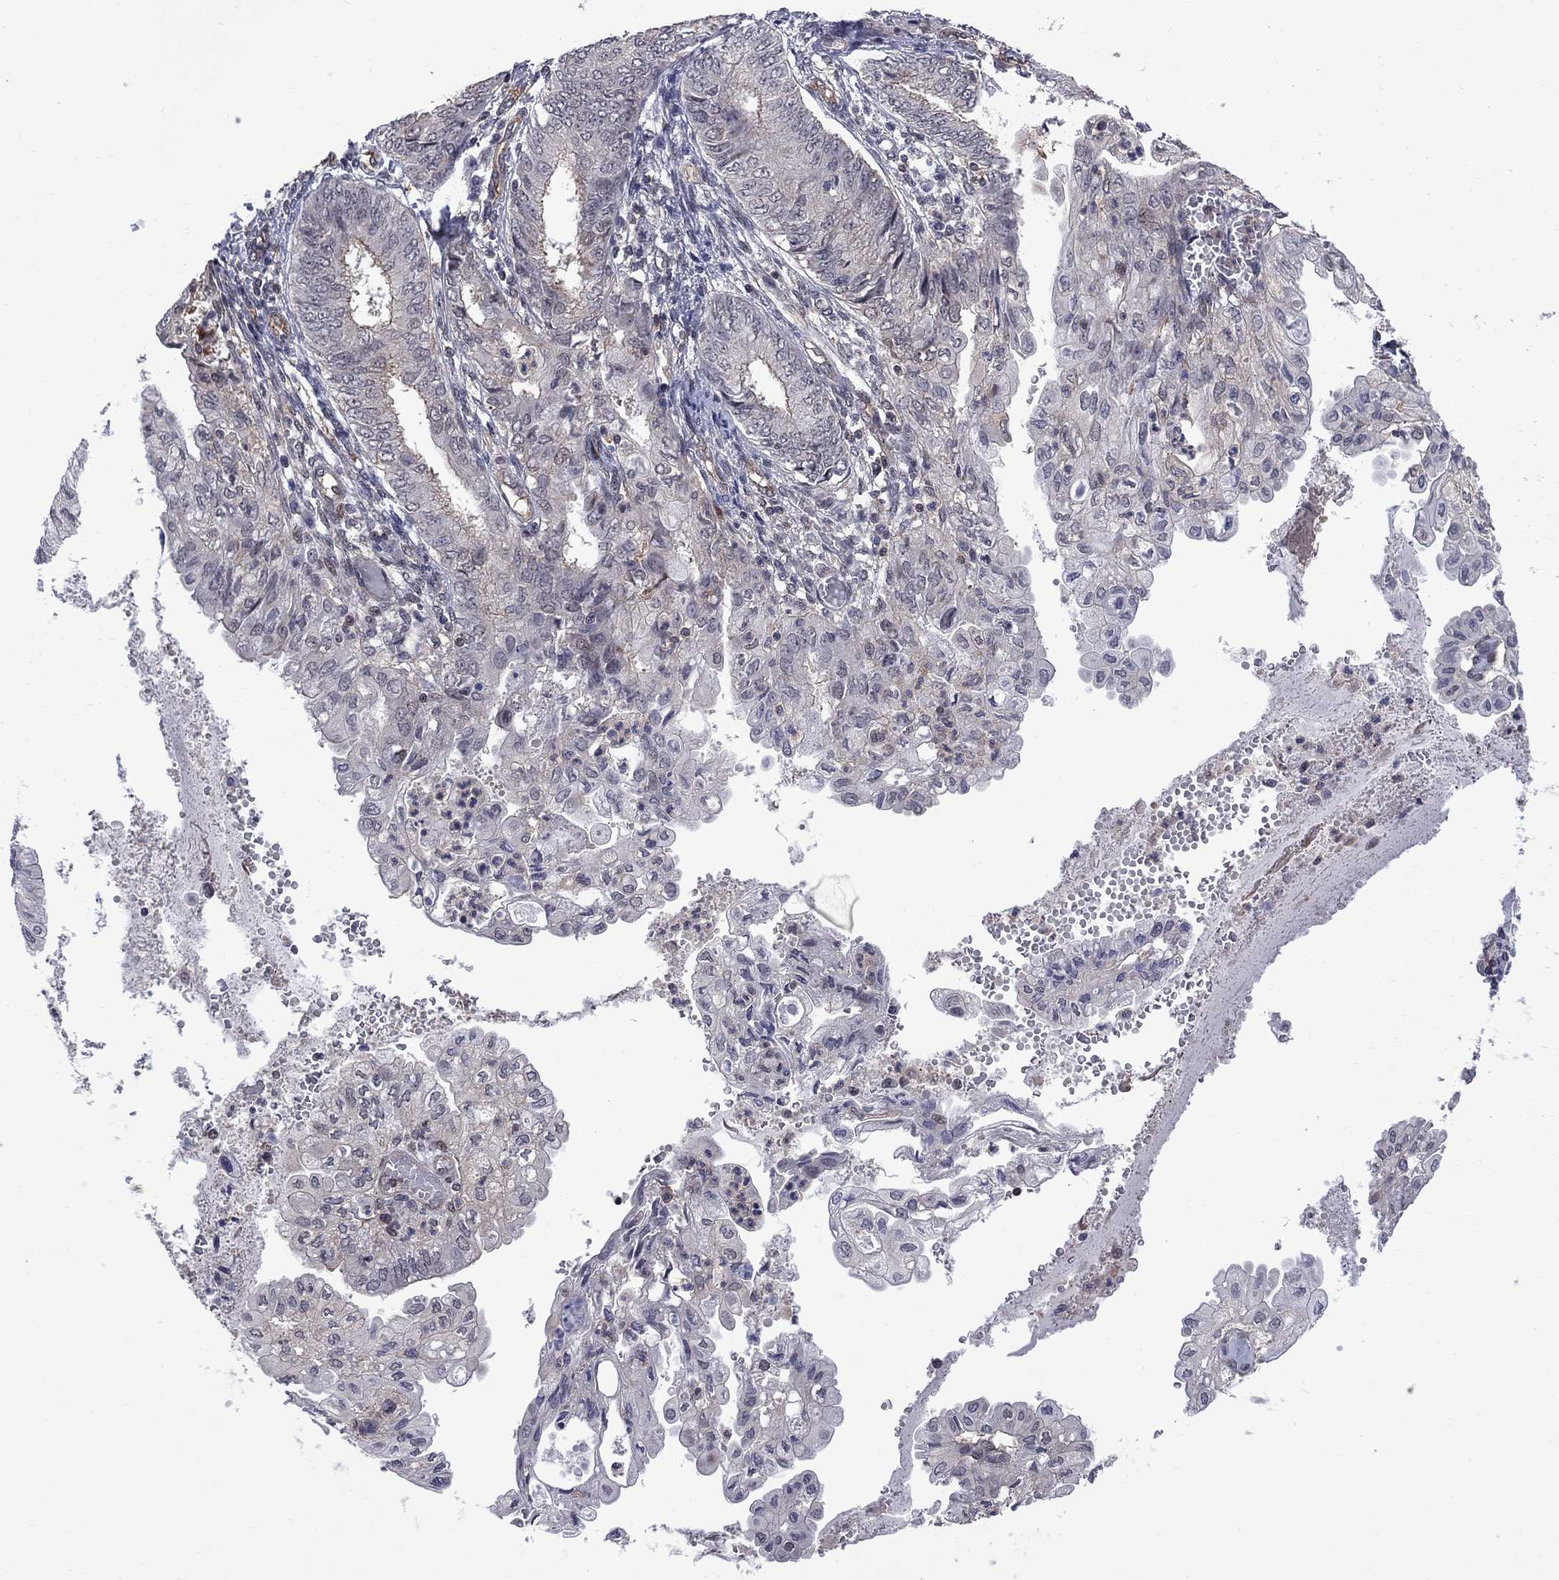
{"staining": {"intensity": "negative", "quantity": "none", "location": "none"}, "tissue": "endometrial cancer", "cell_type": "Tumor cells", "image_type": "cancer", "snomed": [{"axis": "morphology", "description": "Adenocarcinoma, NOS"}, {"axis": "topography", "description": "Endometrium"}], "caption": "The micrograph displays no staining of tumor cells in endometrial adenocarcinoma.", "gene": "BRF1", "patient": {"sex": "female", "age": 68}}